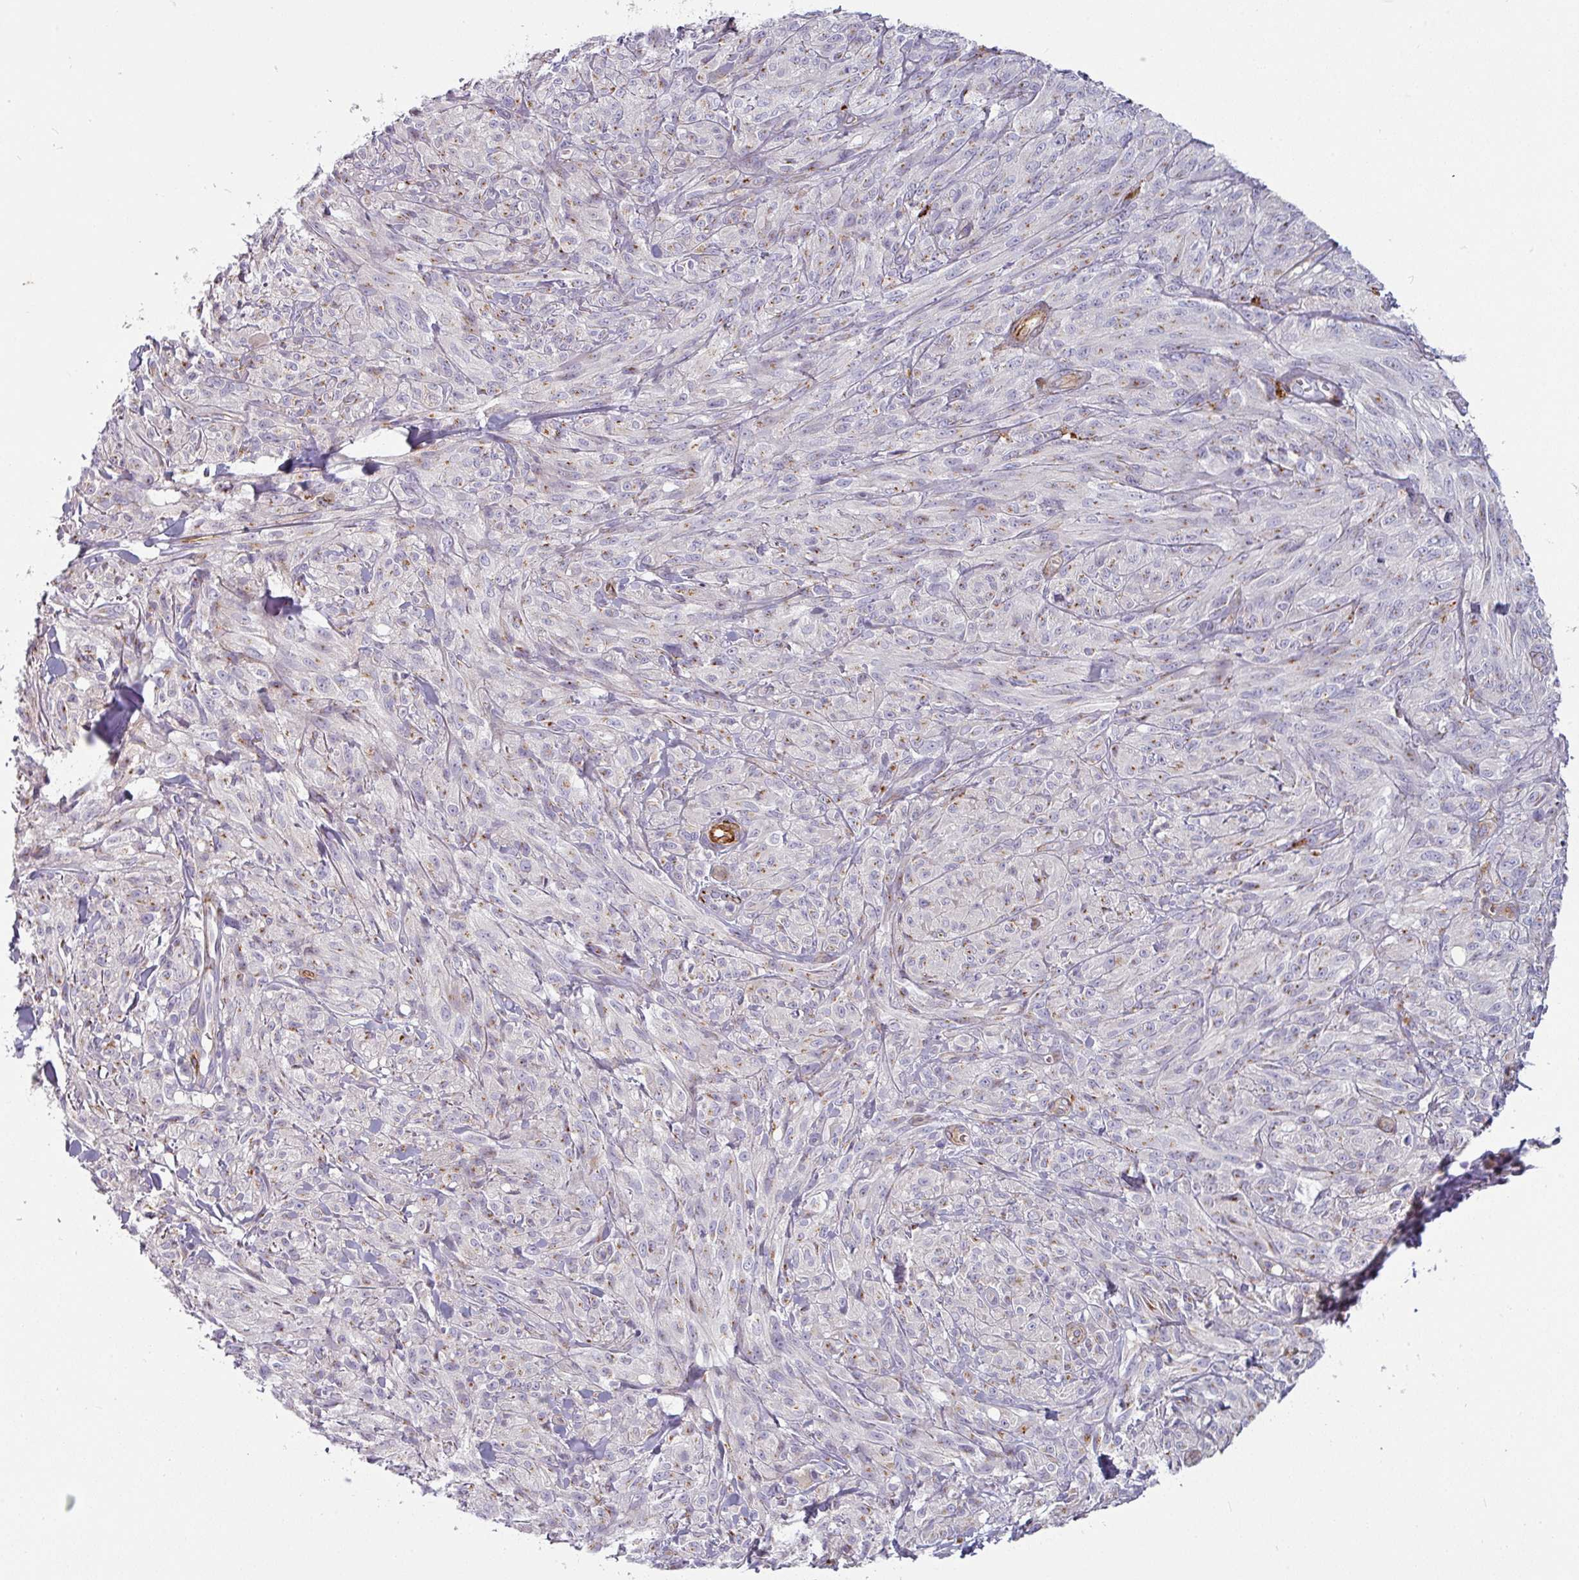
{"staining": {"intensity": "weak", "quantity": "25%-75%", "location": "cytoplasmic/membranous"}, "tissue": "melanoma", "cell_type": "Tumor cells", "image_type": "cancer", "snomed": [{"axis": "morphology", "description": "Malignant melanoma, NOS"}, {"axis": "topography", "description": "Skin of upper arm"}], "caption": "This micrograph shows immunohistochemistry staining of melanoma, with low weak cytoplasmic/membranous positivity in approximately 25%-75% of tumor cells.", "gene": "PRODH2", "patient": {"sex": "female", "age": 65}}